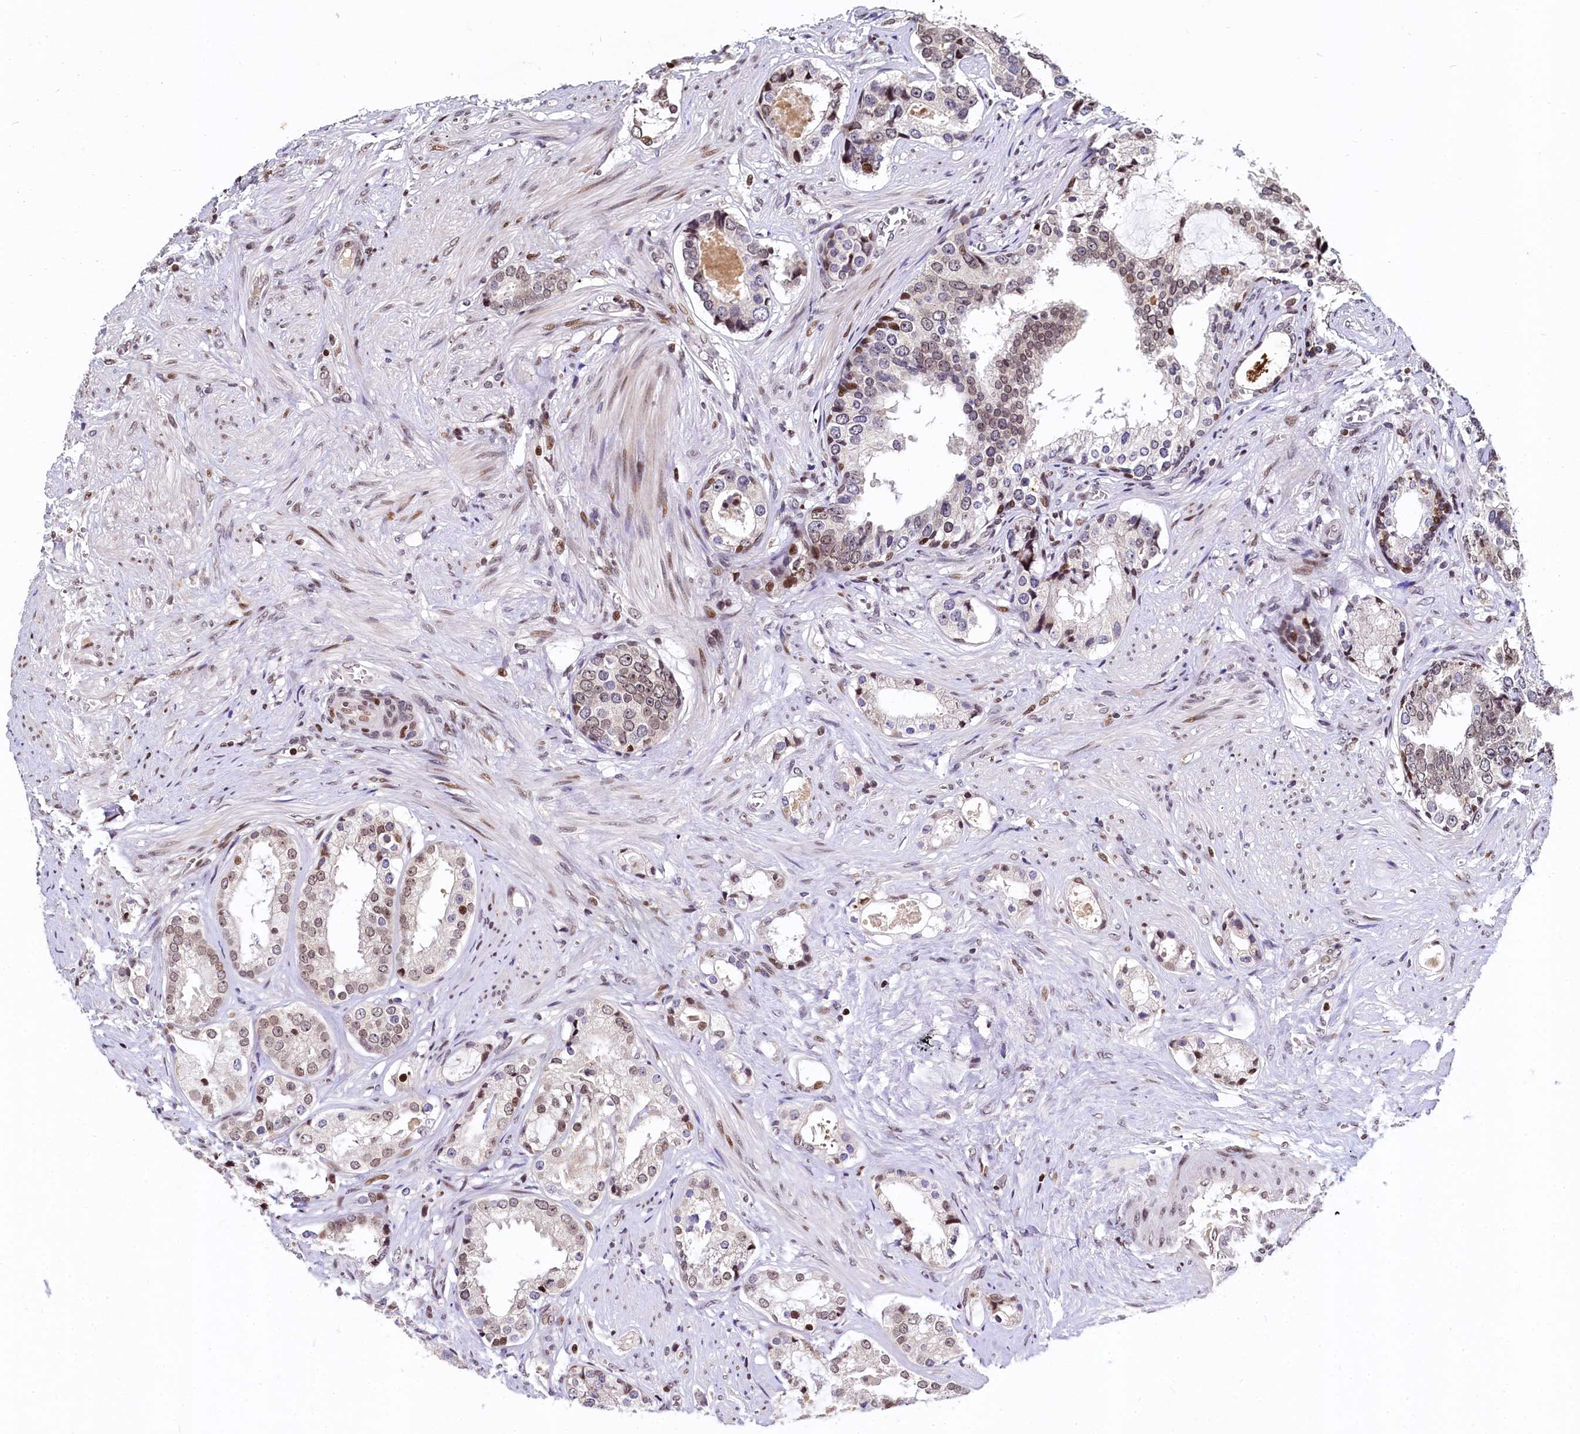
{"staining": {"intensity": "weak", "quantity": "<25%", "location": "cytoplasmic/membranous,nuclear"}, "tissue": "prostate cancer", "cell_type": "Tumor cells", "image_type": "cancer", "snomed": [{"axis": "morphology", "description": "Adenocarcinoma, High grade"}, {"axis": "topography", "description": "Prostate"}], "caption": "This histopathology image is of high-grade adenocarcinoma (prostate) stained with immunohistochemistry (IHC) to label a protein in brown with the nuclei are counter-stained blue. There is no expression in tumor cells.", "gene": "FAM217B", "patient": {"sex": "male", "age": 58}}